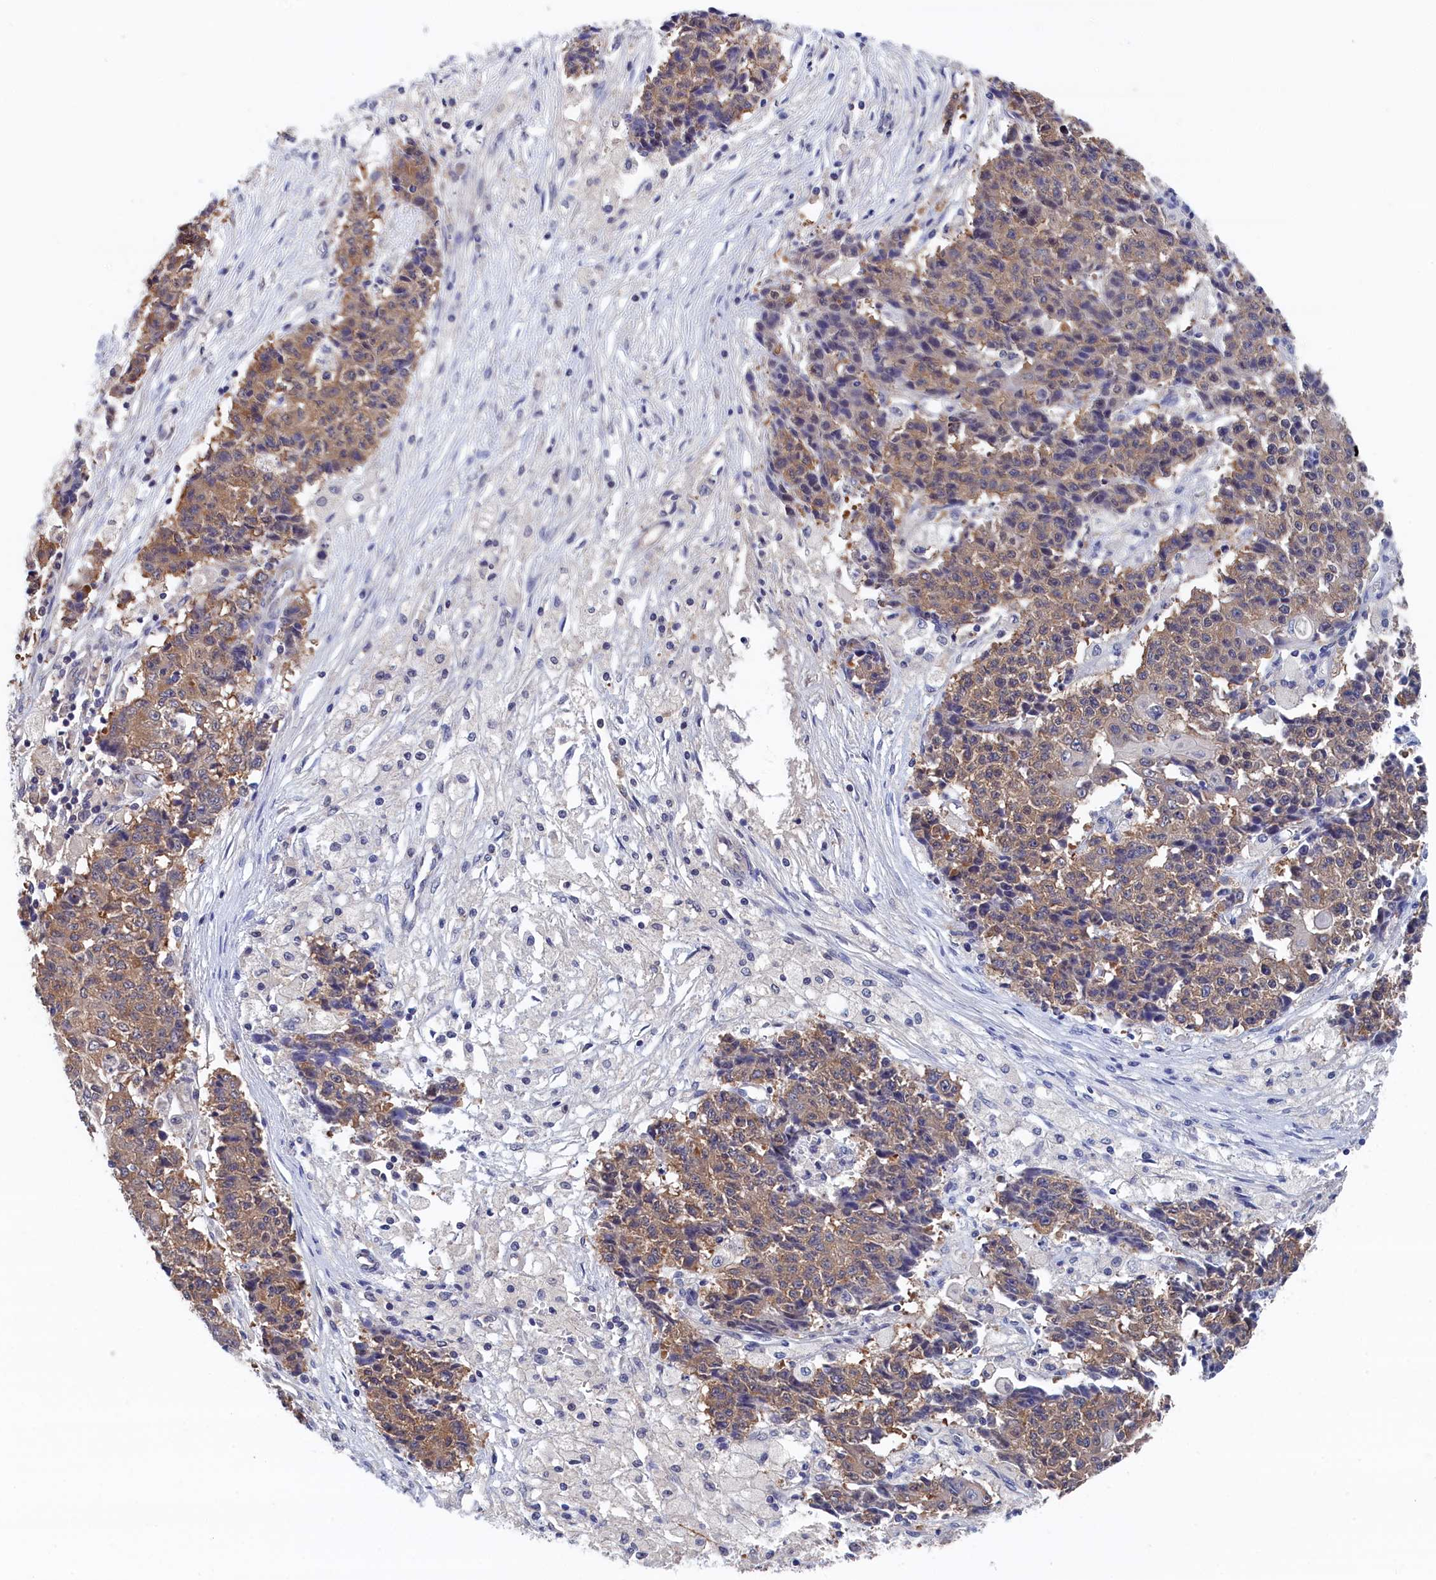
{"staining": {"intensity": "moderate", "quantity": "25%-75%", "location": "cytoplasmic/membranous"}, "tissue": "ovarian cancer", "cell_type": "Tumor cells", "image_type": "cancer", "snomed": [{"axis": "morphology", "description": "Carcinoma, endometroid"}, {"axis": "topography", "description": "Ovary"}], "caption": "Ovarian cancer (endometroid carcinoma) stained for a protein (brown) demonstrates moderate cytoplasmic/membranous positive expression in approximately 25%-75% of tumor cells.", "gene": "PGP", "patient": {"sex": "female", "age": 42}}